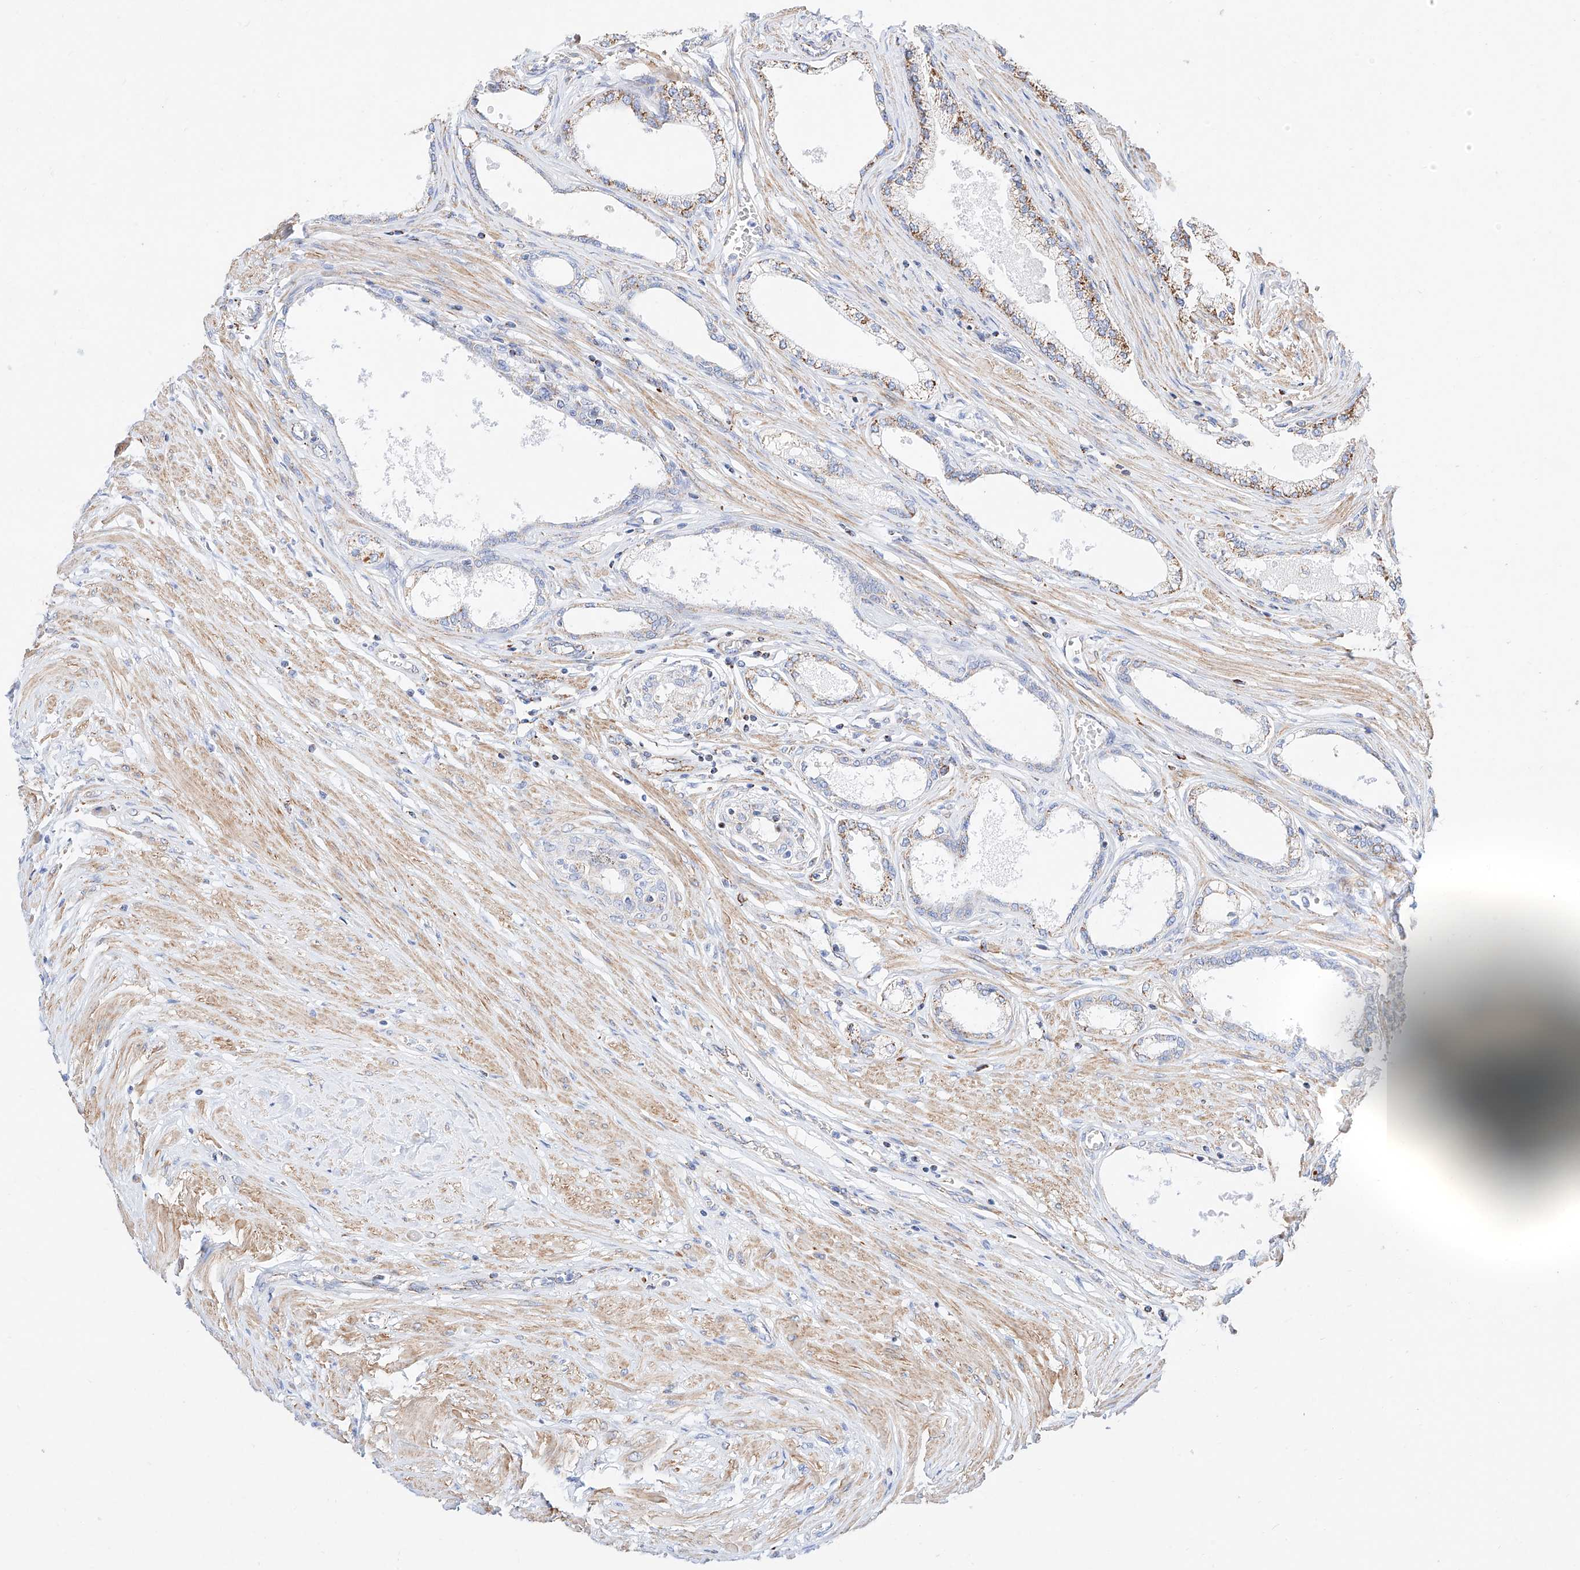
{"staining": {"intensity": "moderate", "quantity": "25%-75%", "location": "cytoplasmic/membranous"}, "tissue": "prostate", "cell_type": "Glandular cells", "image_type": "normal", "snomed": [{"axis": "morphology", "description": "Normal tissue, NOS"}, {"axis": "morphology", "description": "Urothelial carcinoma, Low grade"}, {"axis": "topography", "description": "Urinary bladder"}, {"axis": "topography", "description": "Prostate"}], "caption": "DAB immunohistochemical staining of unremarkable human prostate shows moderate cytoplasmic/membranous protein staining in approximately 25%-75% of glandular cells.", "gene": "C6orf62", "patient": {"sex": "male", "age": 60}}